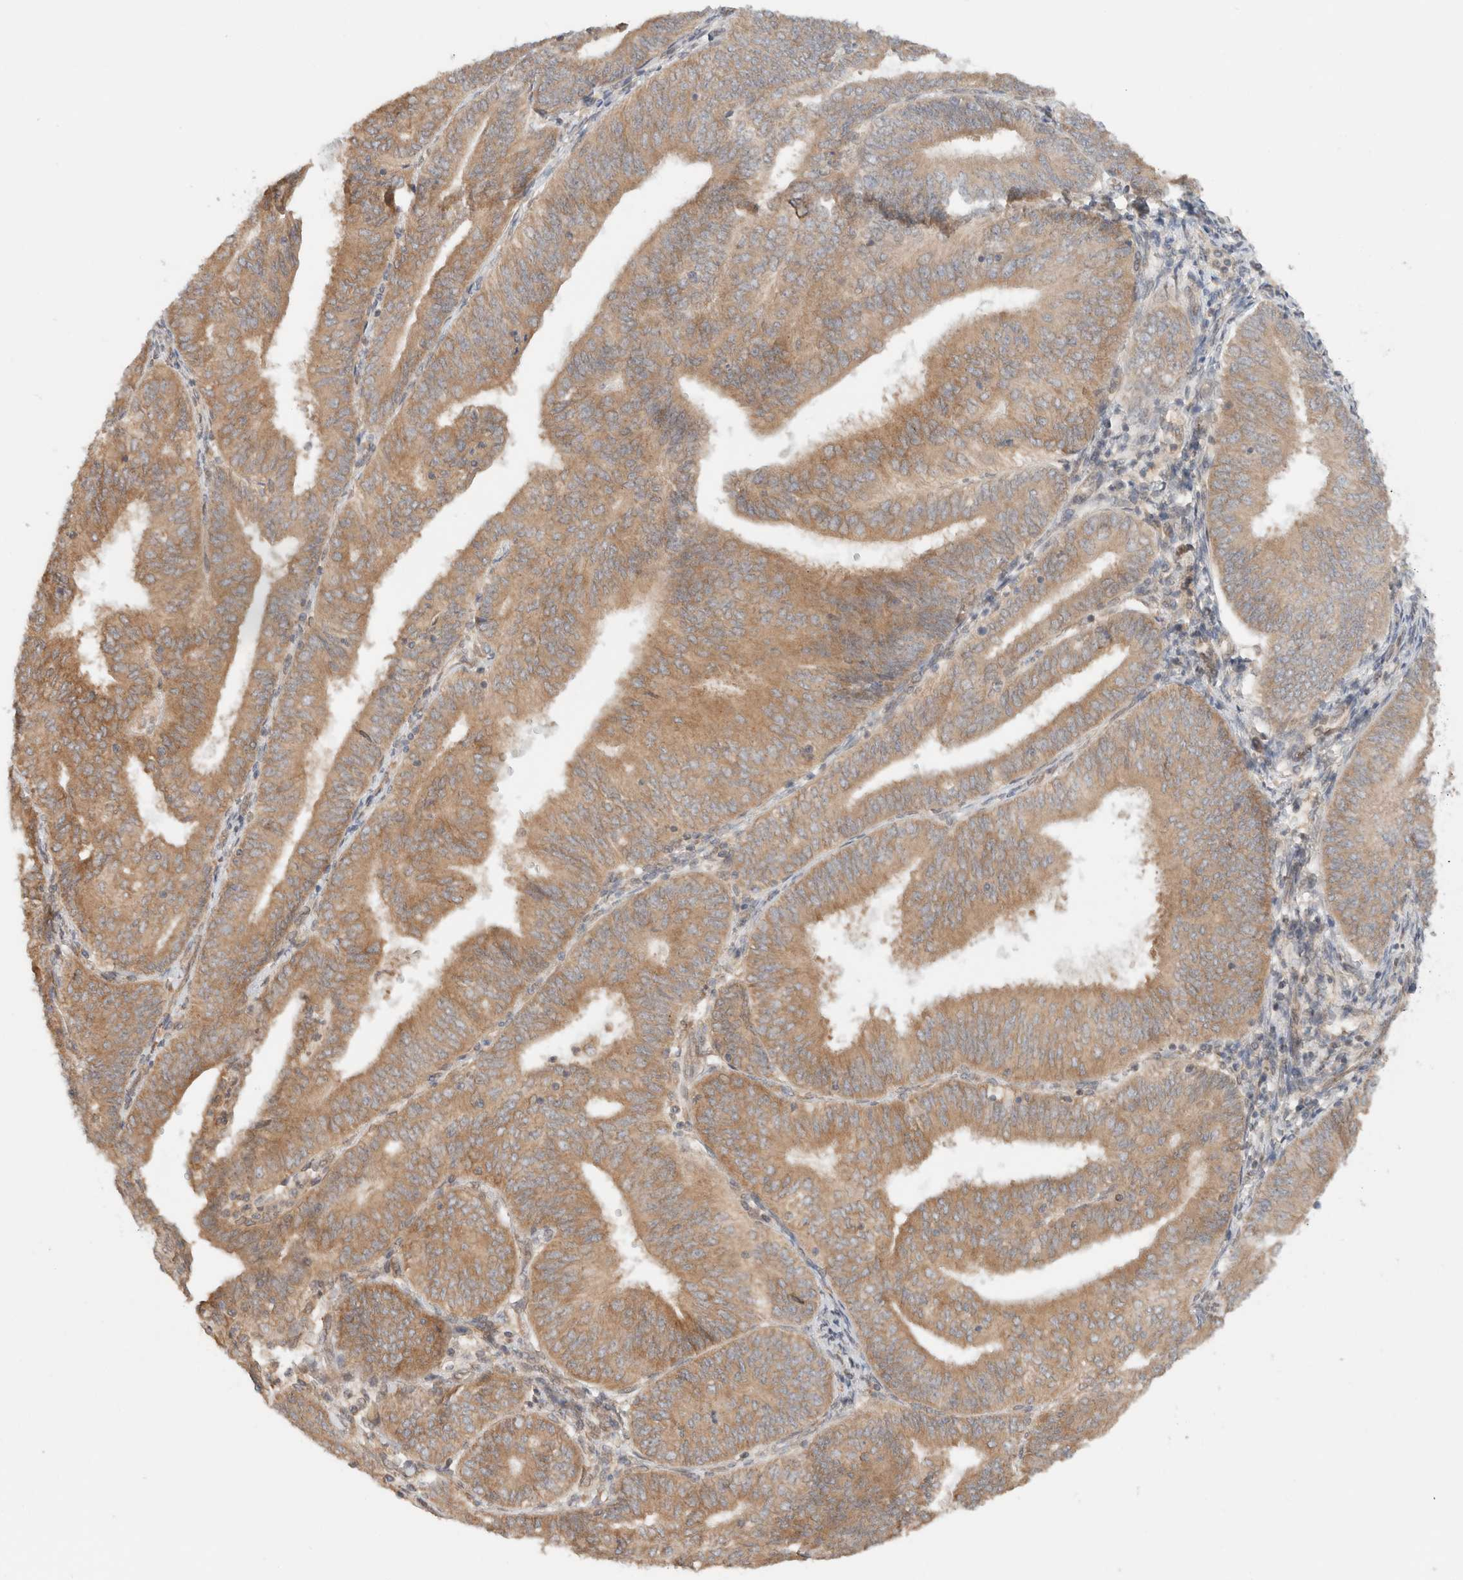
{"staining": {"intensity": "moderate", "quantity": ">75%", "location": "cytoplasmic/membranous"}, "tissue": "endometrial cancer", "cell_type": "Tumor cells", "image_type": "cancer", "snomed": [{"axis": "morphology", "description": "Adenocarcinoma, NOS"}, {"axis": "topography", "description": "Endometrium"}], "caption": "This micrograph demonstrates endometrial cancer (adenocarcinoma) stained with IHC to label a protein in brown. The cytoplasmic/membranous of tumor cells show moderate positivity for the protein. Nuclei are counter-stained blue.", "gene": "ARFGEF2", "patient": {"sex": "female", "age": 58}}